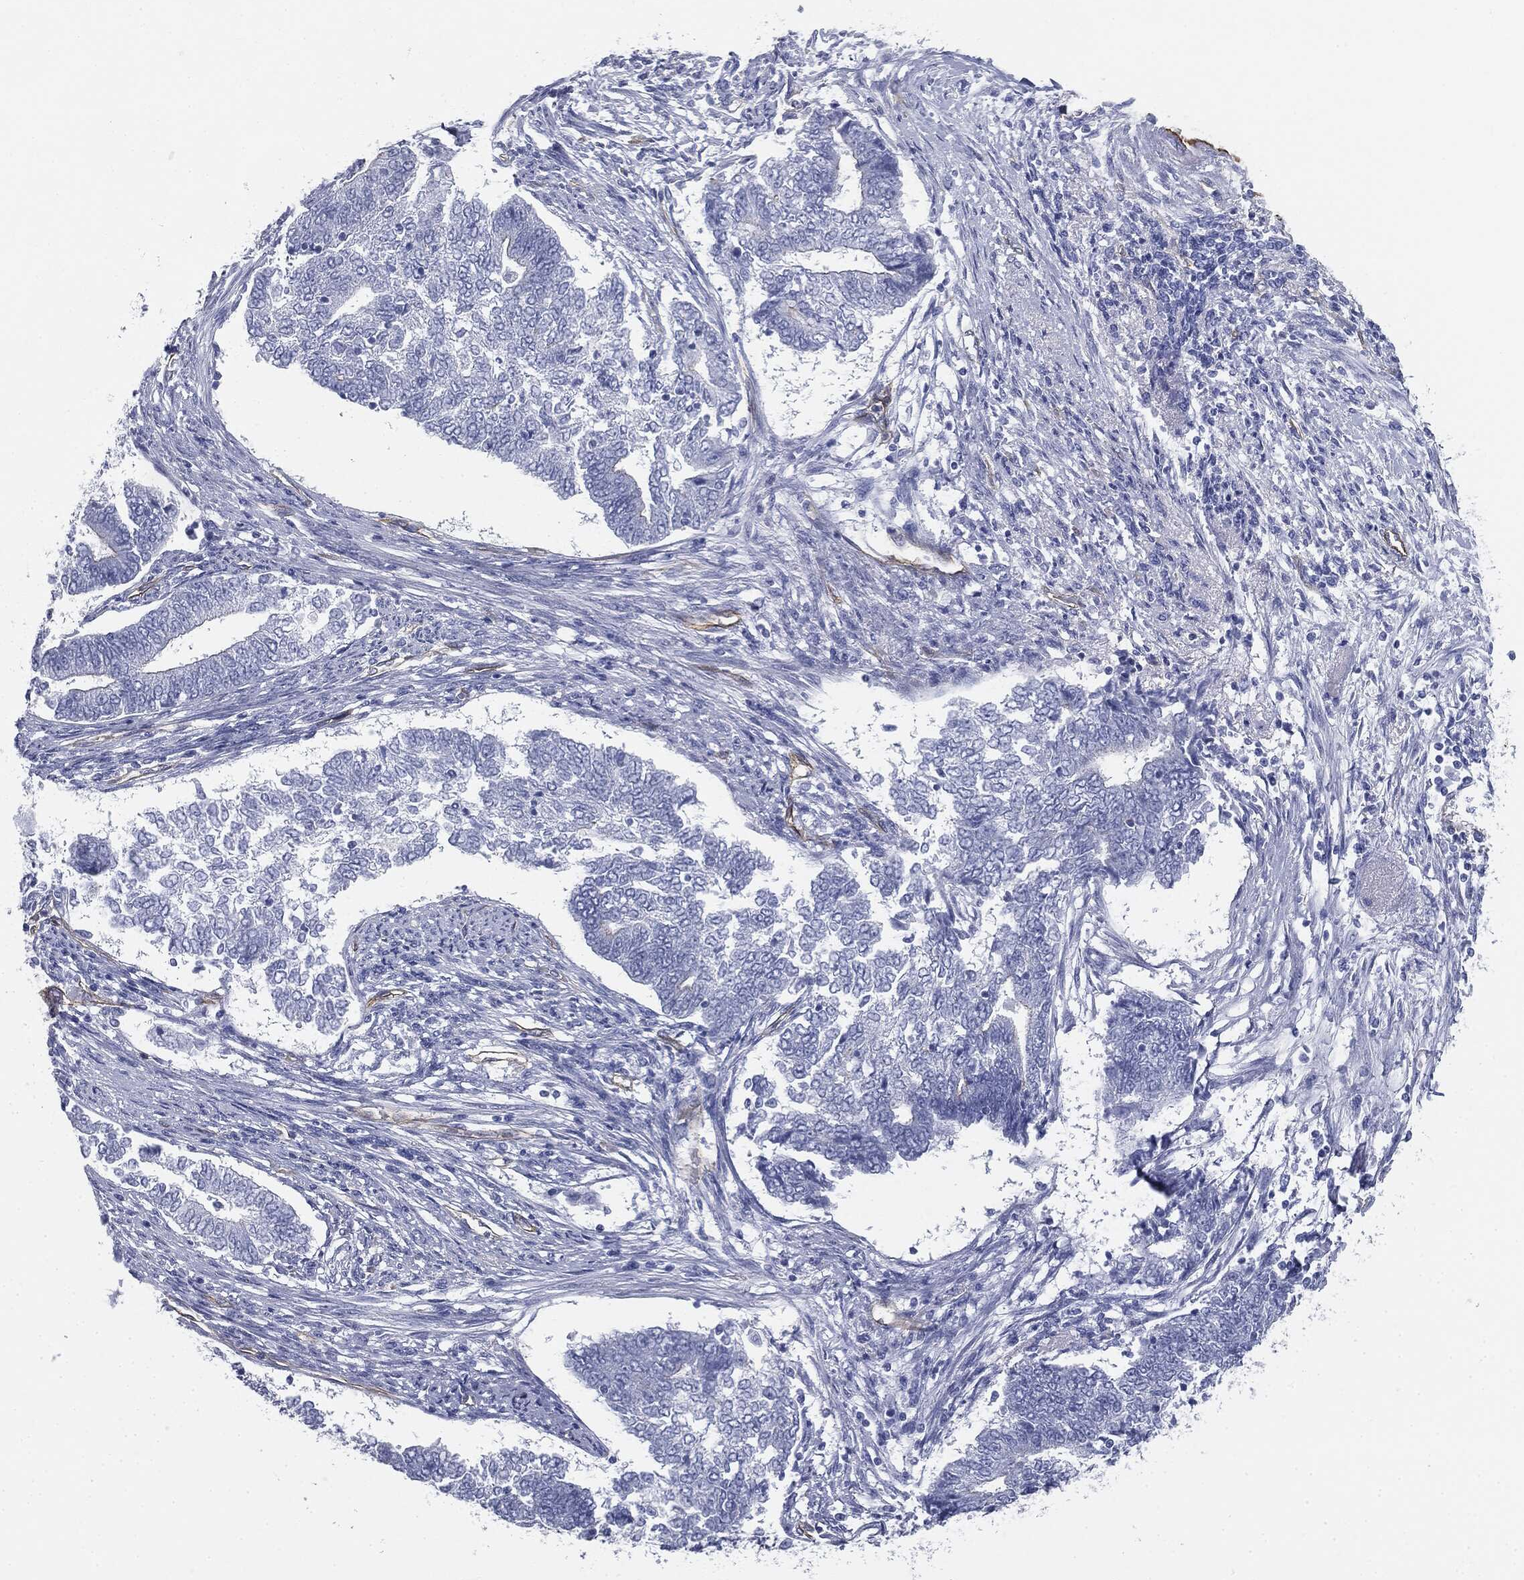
{"staining": {"intensity": "negative", "quantity": "none", "location": "none"}, "tissue": "endometrial cancer", "cell_type": "Tumor cells", "image_type": "cancer", "snomed": [{"axis": "morphology", "description": "Adenocarcinoma, NOS"}, {"axis": "topography", "description": "Endometrium"}], "caption": "DAB immunohistochemical staining of endometrial adenocarcinoma exhibits no significant positivity in tumor cells. (DAB immunohistochemistry (IHC) with hematoxylin counter stain).", "gene": "MUC5AC", "patient": {"sex": "female", "age": 65}}